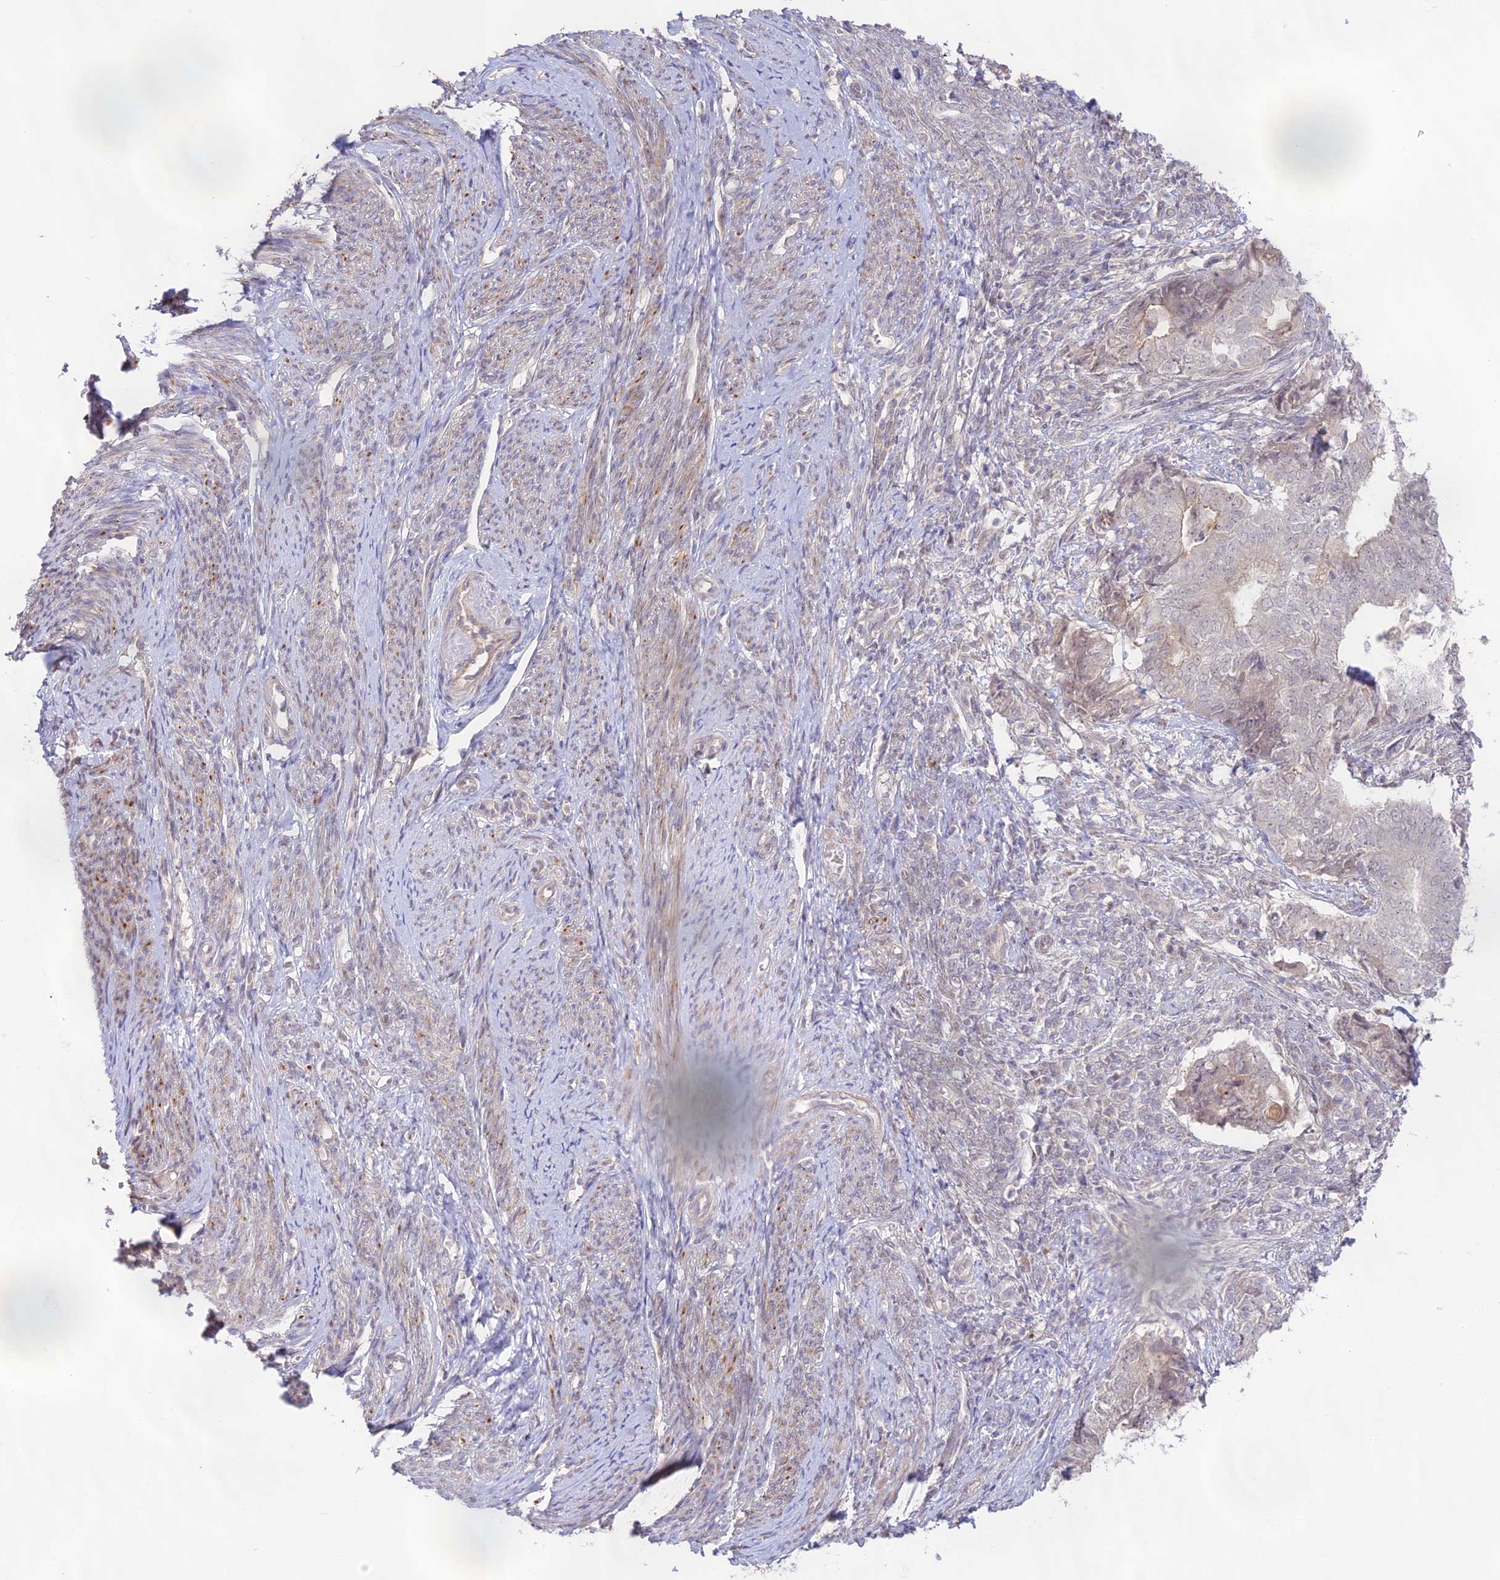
{"staining": {"intensity": "weak", "quantity": "<25%", "location": "cytoplasmic/membranous"}, "tissue": "endometrial cancer", "cell_type": "Tumor cells", "image_type": "cancer", "snomed": [{"axis": "morphology", "description": "Adenocarcinoma, NOS"}, {"axis": "topography", "description": "Endometrium"}], "caption": "There is no significant positivity in tumor cells of endometrial cancer.", "gene": "CAMSAP3", "patient": {"sex": "female", "age": 62}}